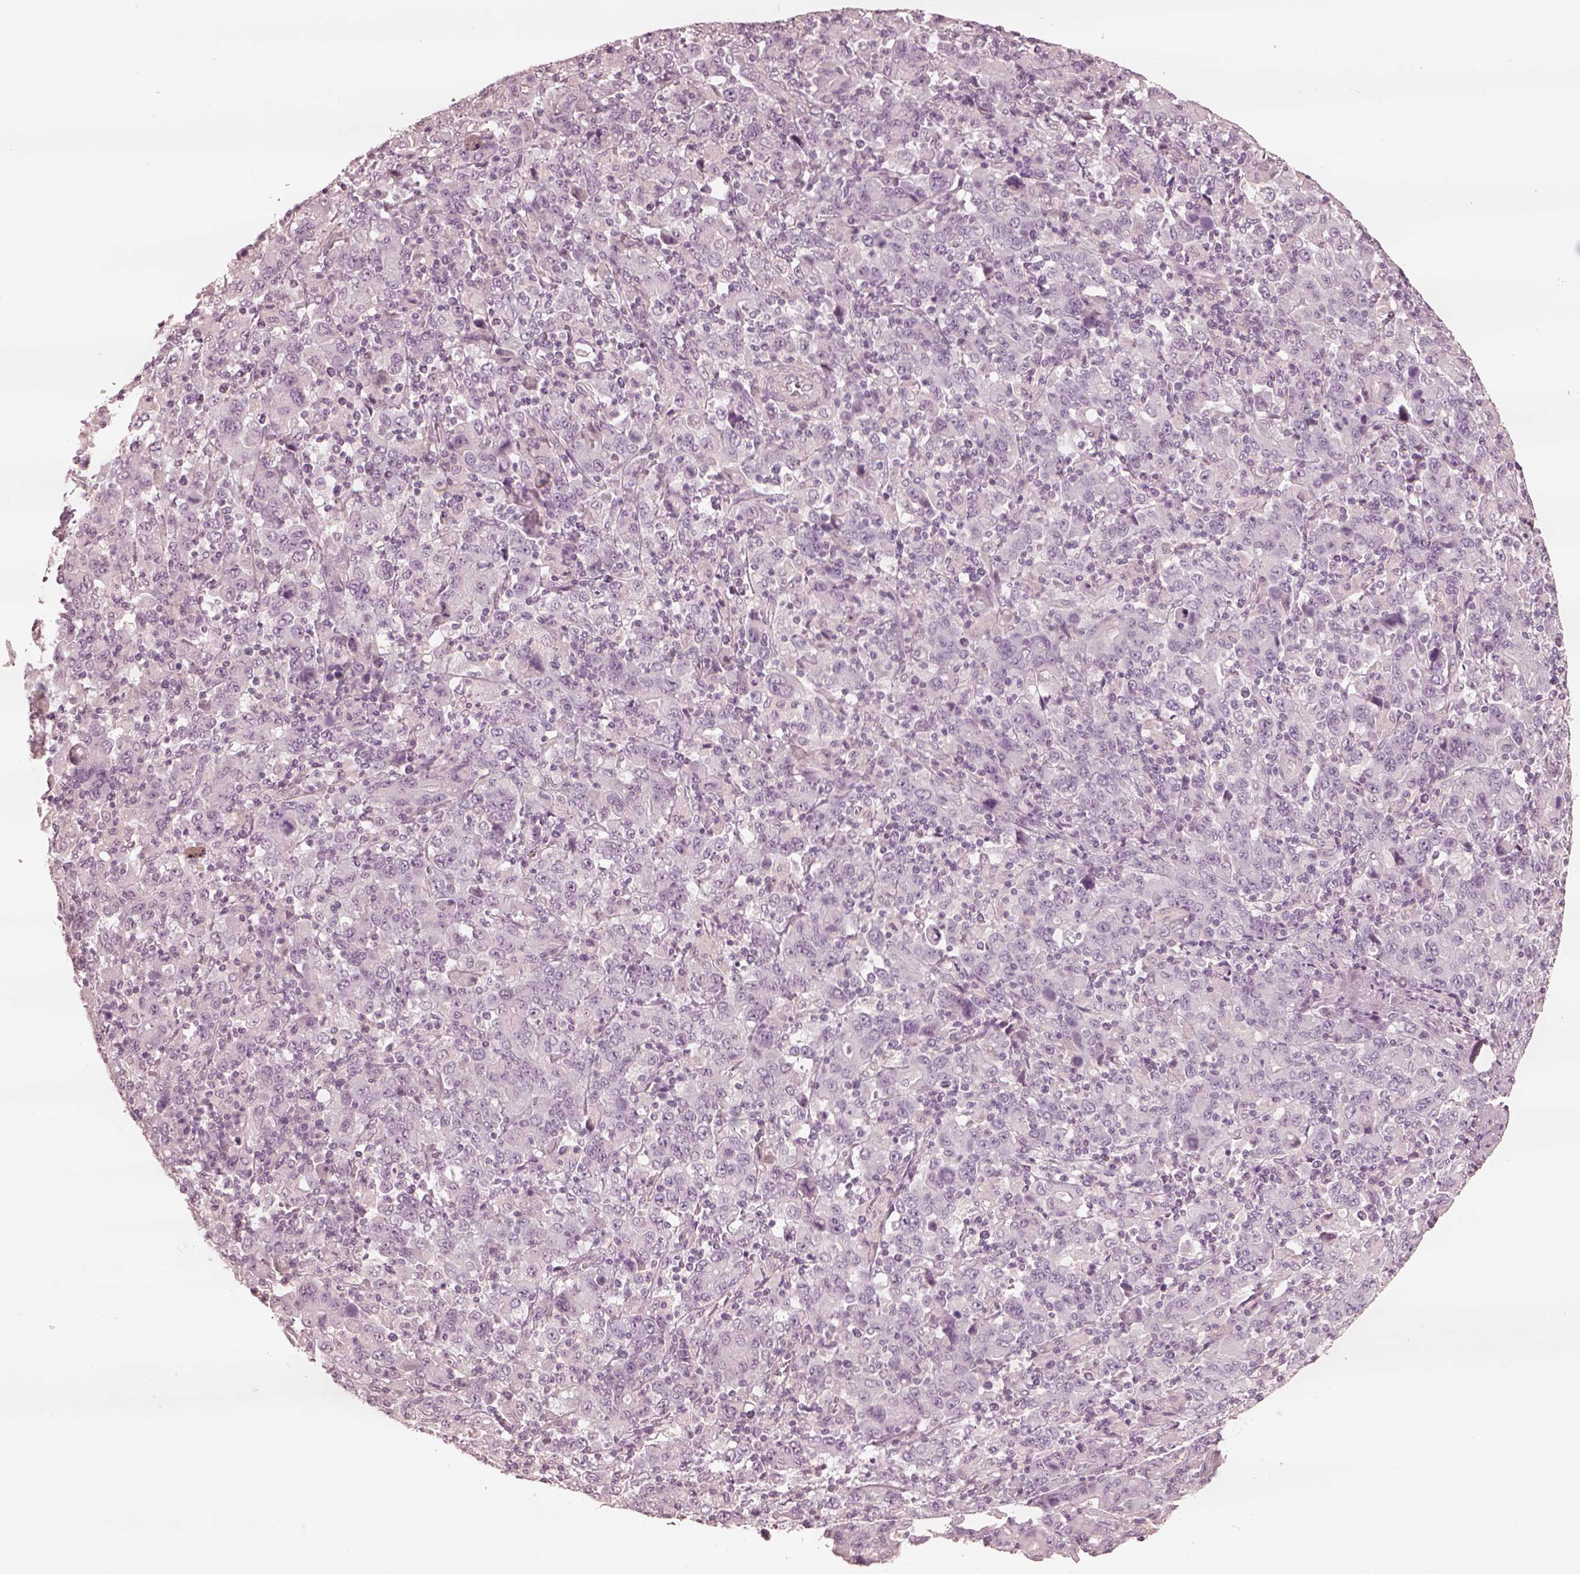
{"staining": {"intensity": "negative", "quantity": "none", "location": "none"}, "tissue": "stomach cancer", "cell_type": "Tumor cells", "image_type": "cancer", "snomed": [{"axis": "morphology", "description": "Adenocarcinoma, NOS"}, {"axis": "topography", "description": "Stomach, upper"}], "caption": "High magnification brightfield microscopy of stomach cancer (adenocarcinoma) stained with DAB (brown) and counterstained with hematoxylin (blue): tumor cells show no significant expression.", "gene": "DNAAF9", "patient": {"sex": "male", "age": 69}}